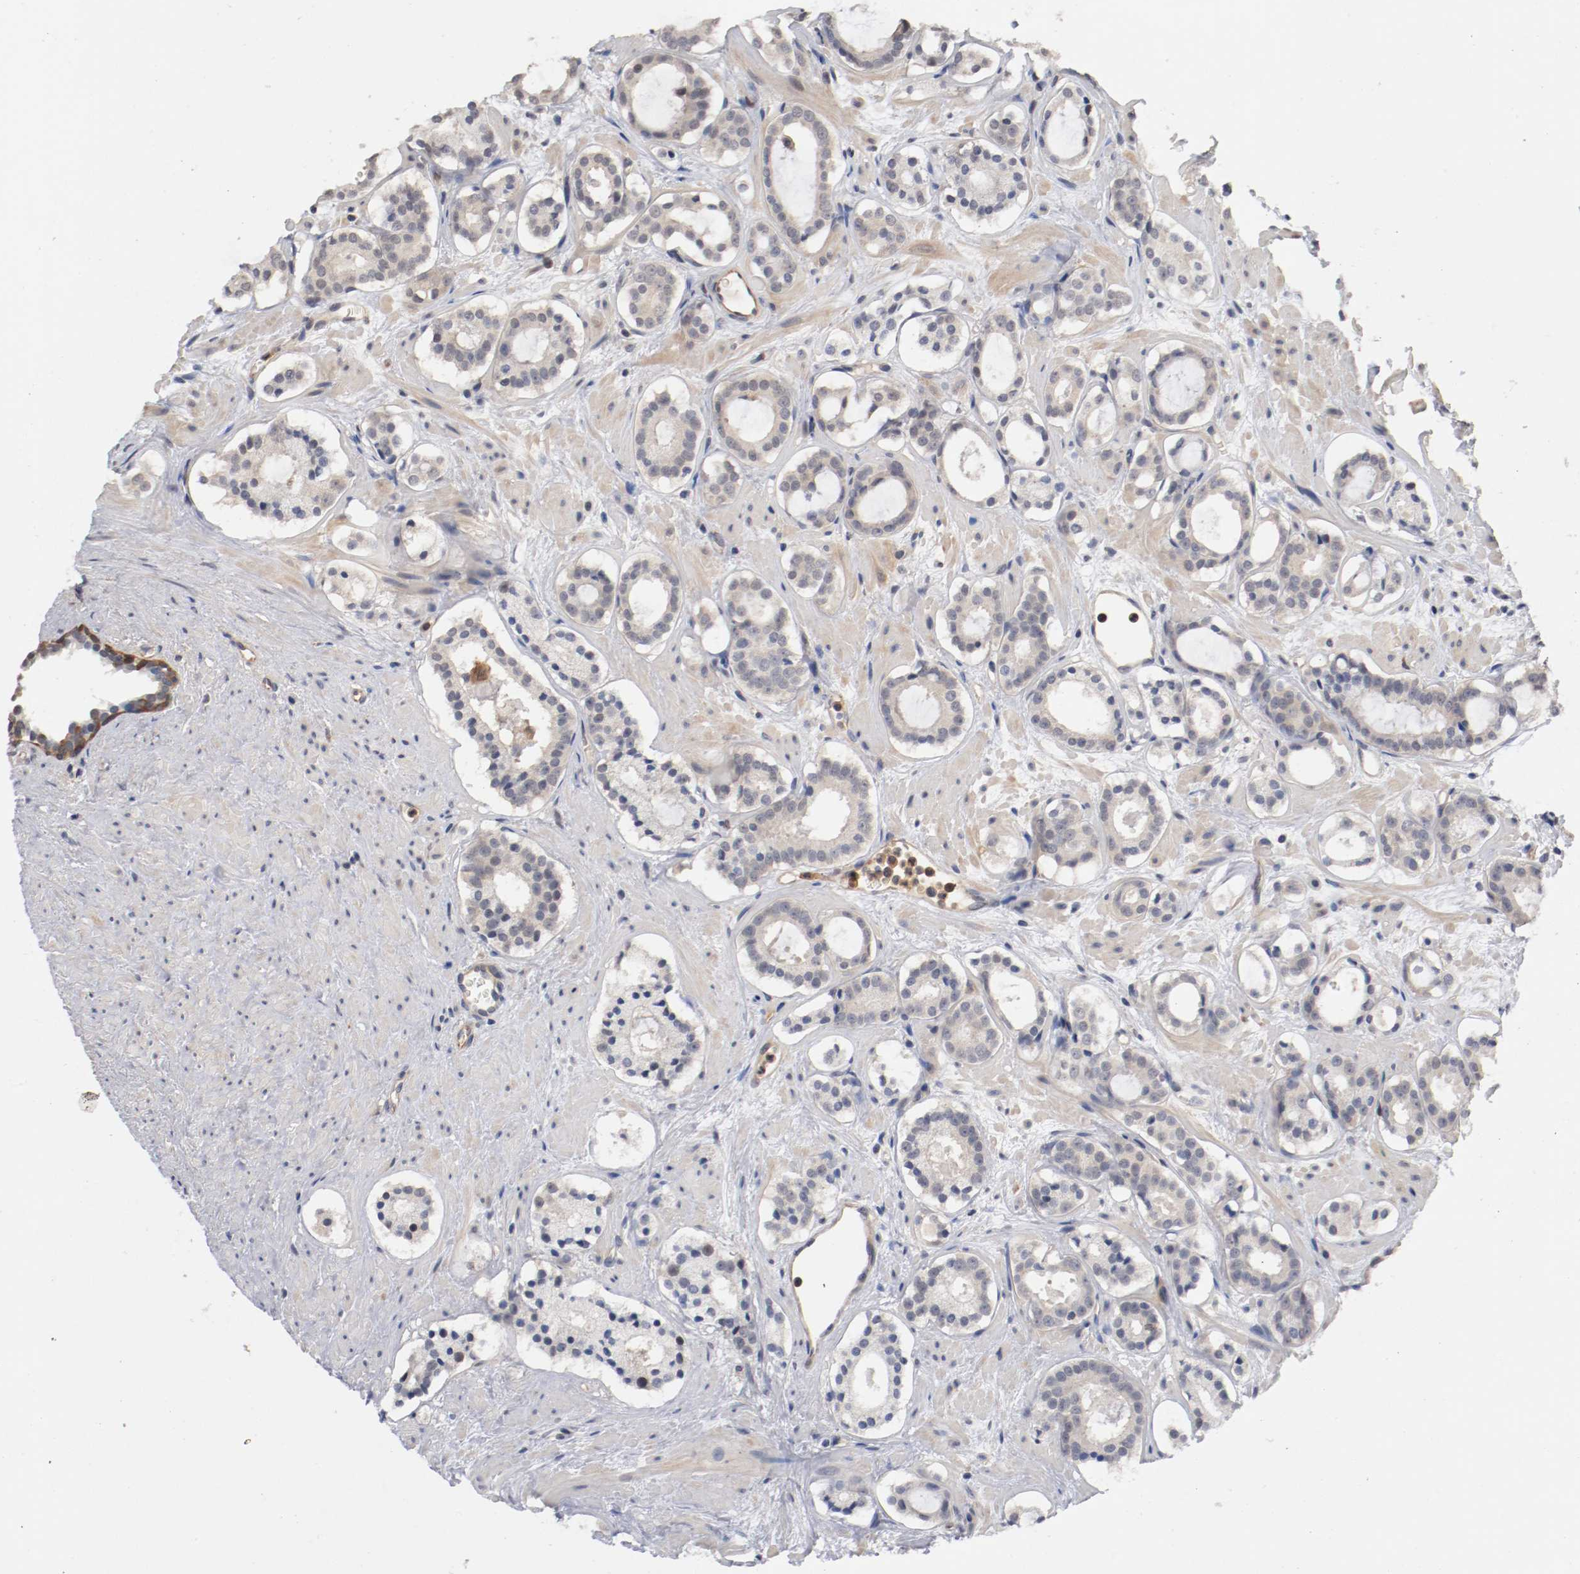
{"staining": {"intensity": "weak", "quantity": "25%-75%", "location": "cytoplasmic/membranous"}, "tissue": "prostate cancer", "cell_type": "Tumor cells", "image_type": "cancer", "snomed": [{"axis": "morphology", "description": "Adenocarcinoma, Low grade"}, {"axis": "topography", "description": "Prostate"}], "caption": "Weak cytoplasmic/membranous positivity for a protein is appreciated in approximately 25%-75% of tumor cells of prostate adenocarcinoma (low-grade) using IHC.", "gene": "RBM23", "patient": {"sex": "male", "age": 57}}